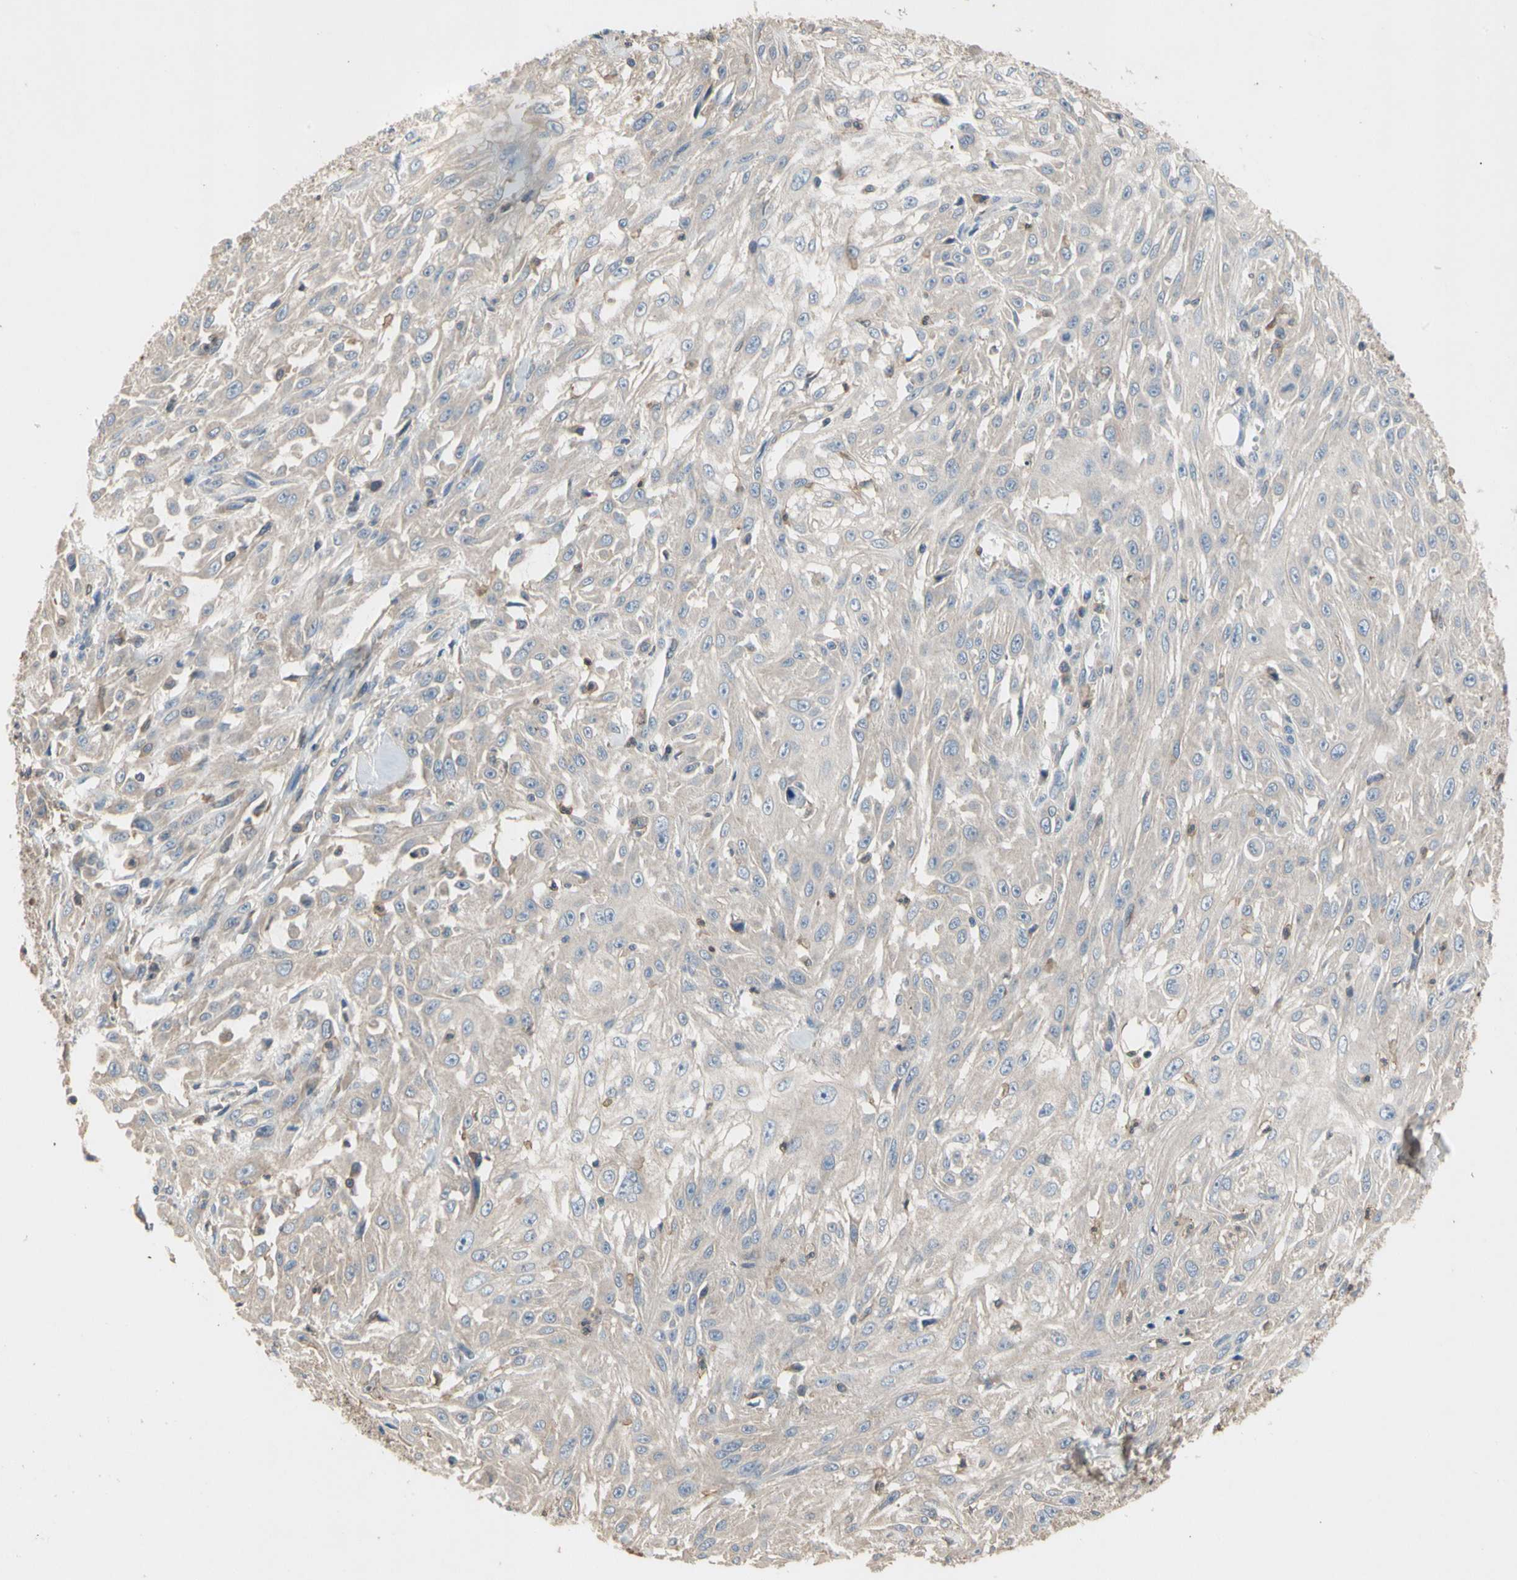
{"staining": {"intensity": "negative", "quantity": "none", "location": "none"}, "tissue": "skin cancer", "cell_type": "Tumor cells", "image_type": "cancer", "snomed": [{"axis": "morphology", "description": "Squamous cell carcinoma, NOS"}, {"axis": "topography", "description": "Skin"}], "caption": "The histopathology image shows no staining of tumor cells in squamous cell carcinoma (skin).", "gene": "CRTAC1", "patient": {"sex": "male", "age": 75}}